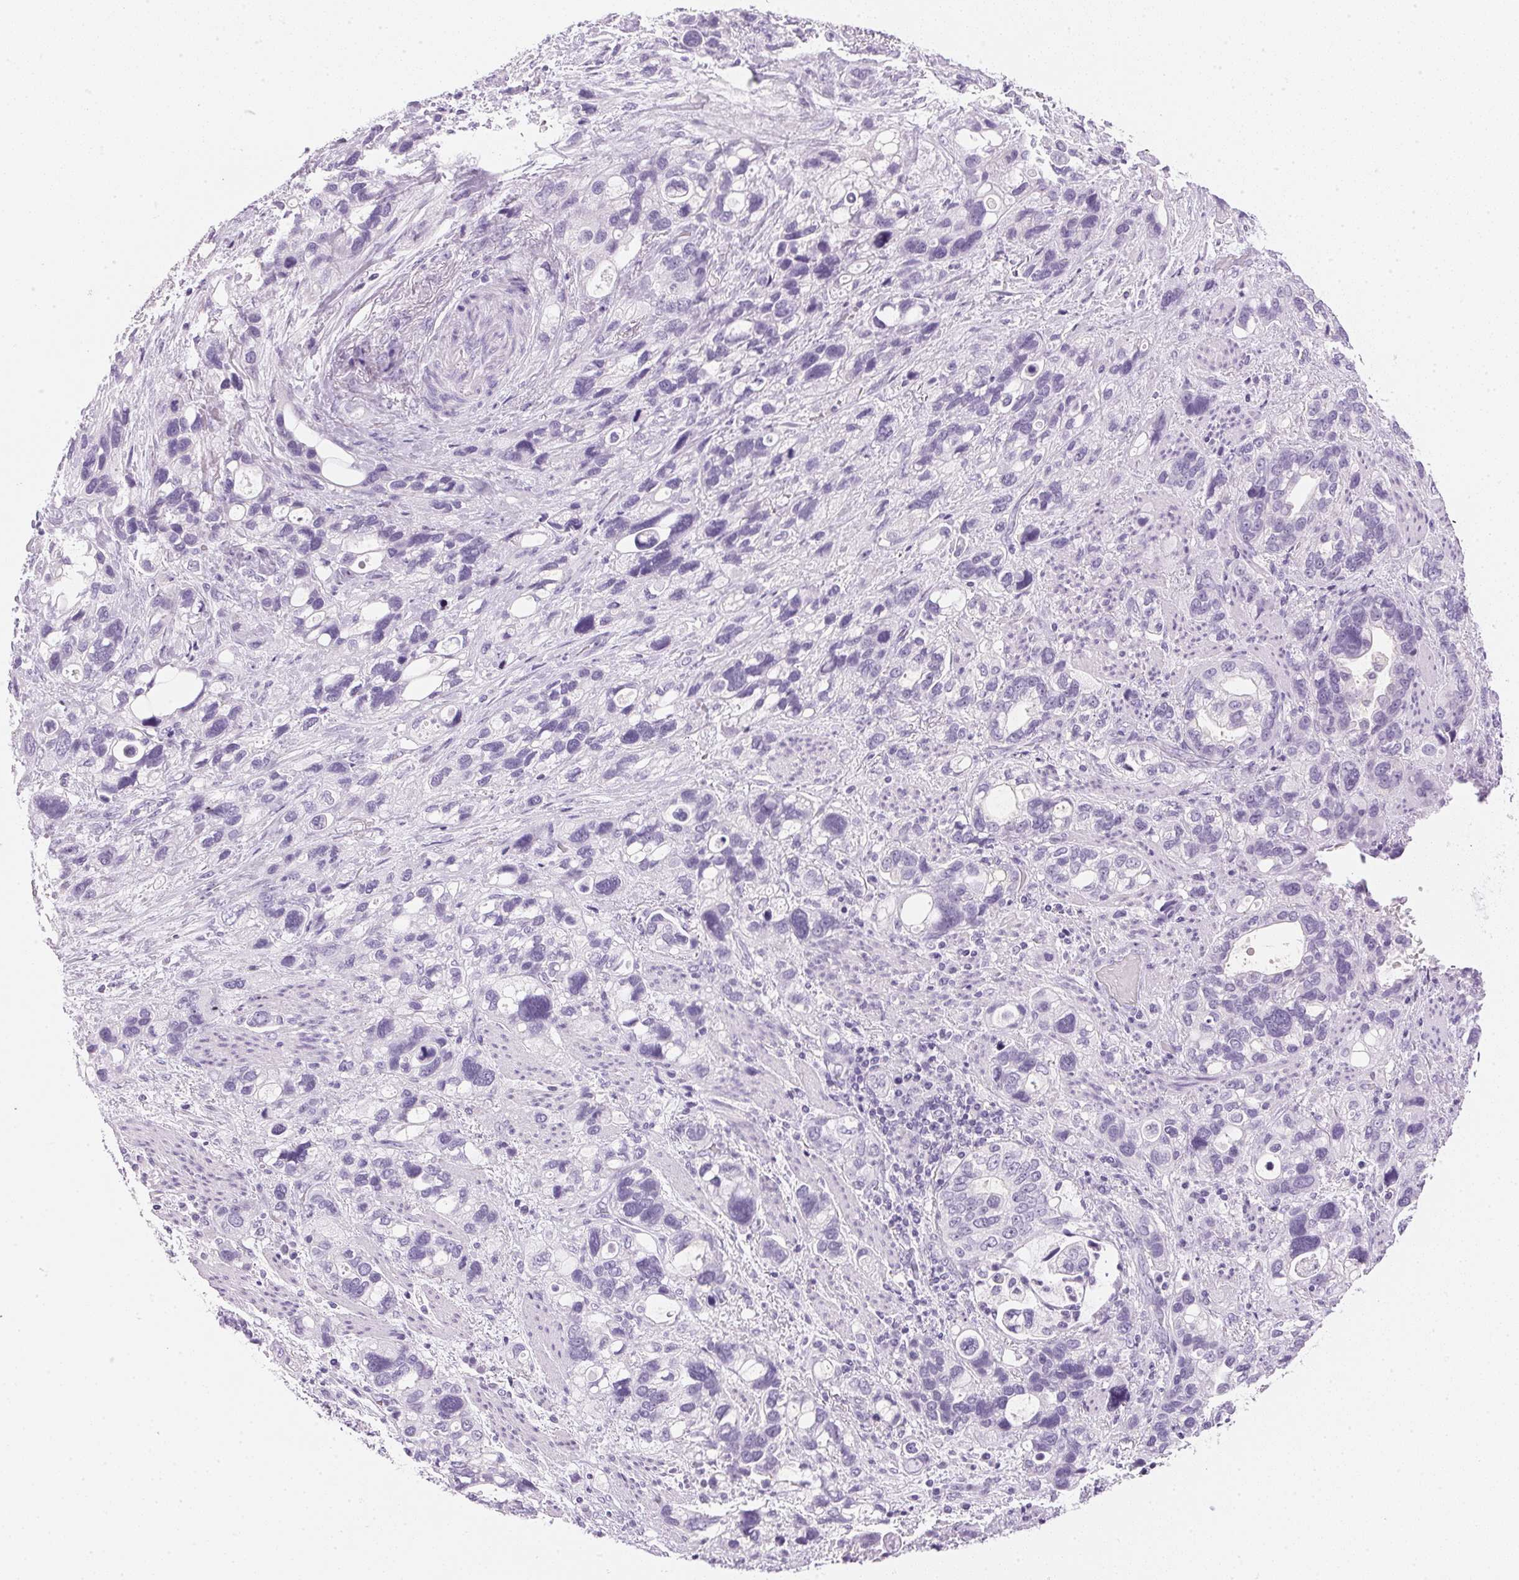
{"staining": {"intensity": "negative", "quantity": "none", "location": "none"}, "tissue": "stomach cancer", "cell_type": "Tumor cells", "image_type": "cancer", "snomed": [{"axis": "morphology", "description": "Adenocarcinoma, NOS"}, {"axis": "topography", "description": "Stomach, upper"}], "caption": "High power microscopy photomicrograph of an immunohistochemistry image of stomach adenocarcinoma, revealing no significant positivity in tumor cells.", "gene": "IGFBP1", "patient": {"sex": "female", "age": 81}}